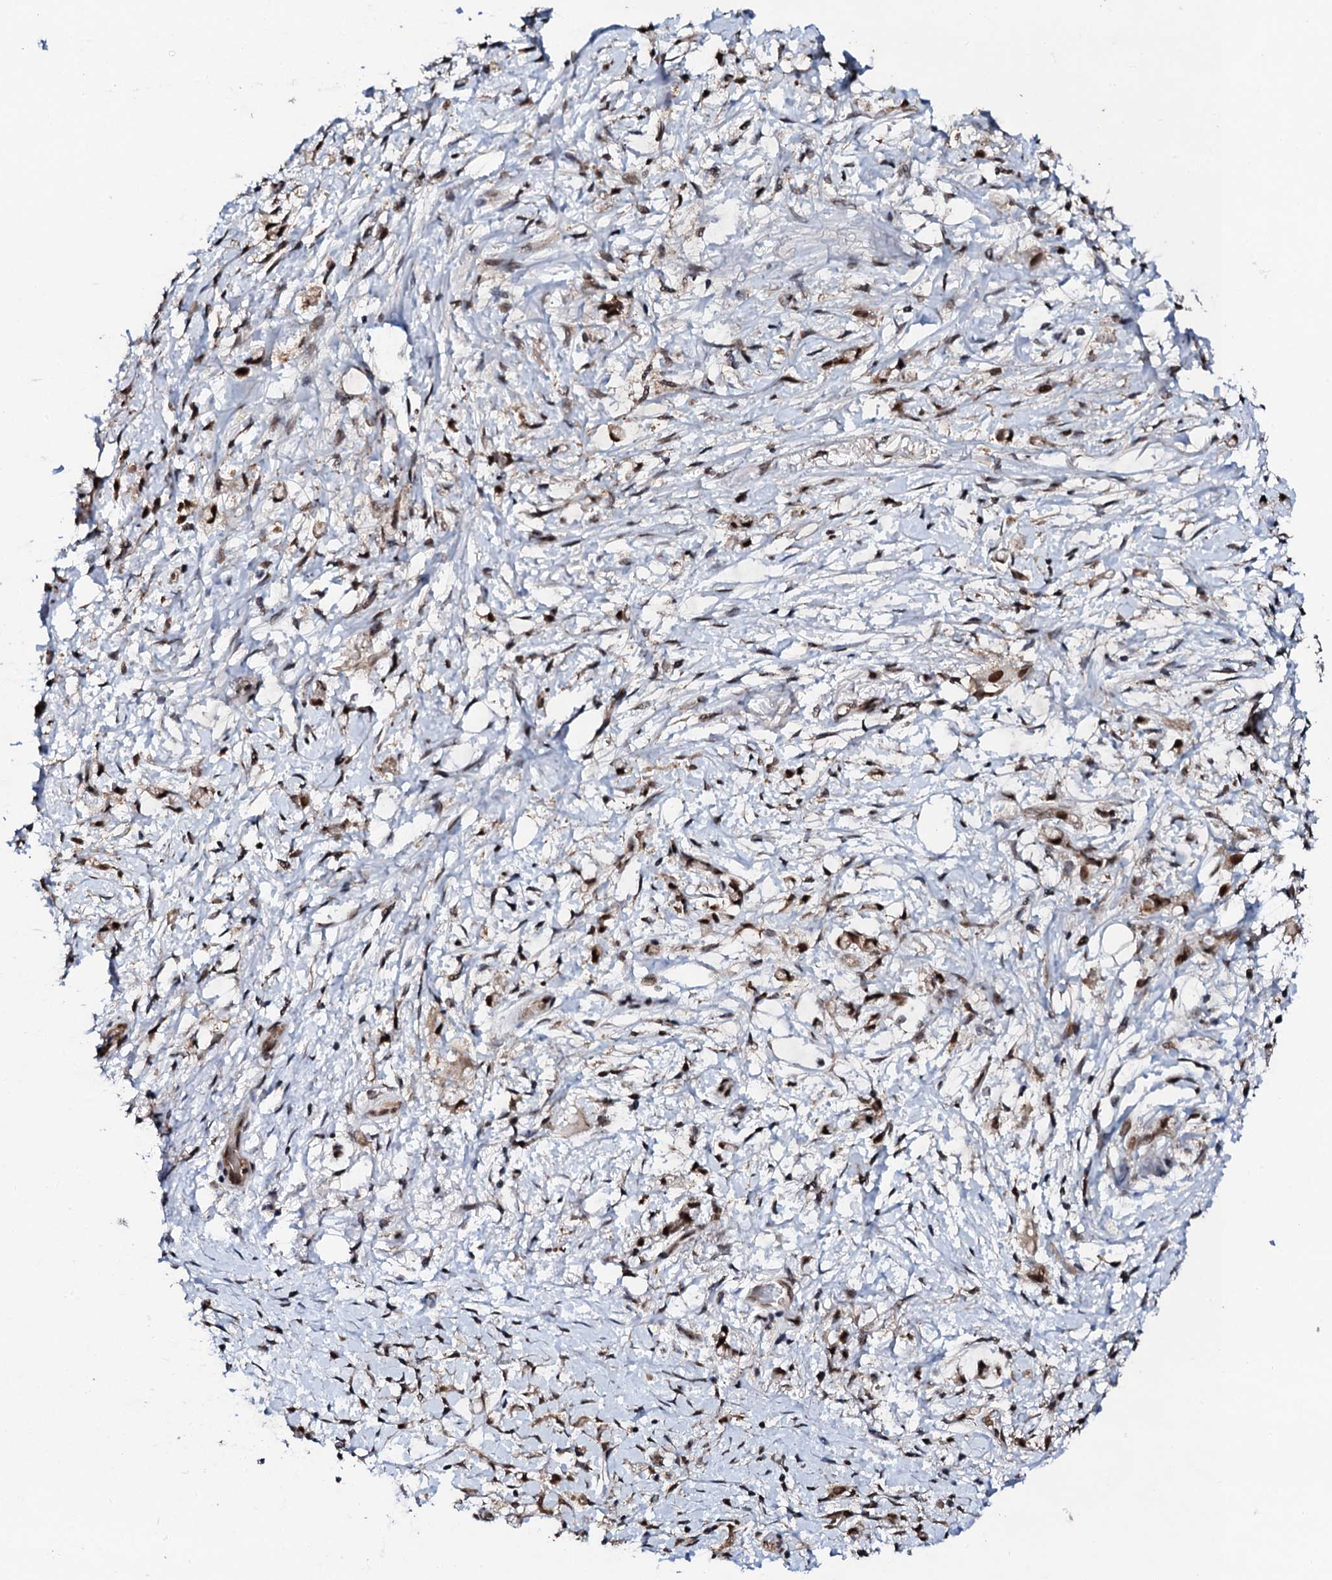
{"staining": {"intensity": "strong", "quantity": ">75%", "location": "nuclear"}, "tissue": "stomach cancer", "cell_type": "Tumor cells", "image_type": "cancer", "snomed": [{"axis": "morphology", "description": "Adenocarcinoma, NOS"}, {"axis": "topography", "description": "Stomach"}], "caption": "A micrograph of human adenocarcinoma (stomach) stained for a protein reveals strong nuclear brown staining in tumor cells. The staining was performed using DAB to visualize the protein expression in brown, while the nuclei were stained in blue with hematoxylin (Magnification: 20x).", "gene": "CSTF3", "patient": {"sex": "female", "age": 60}}